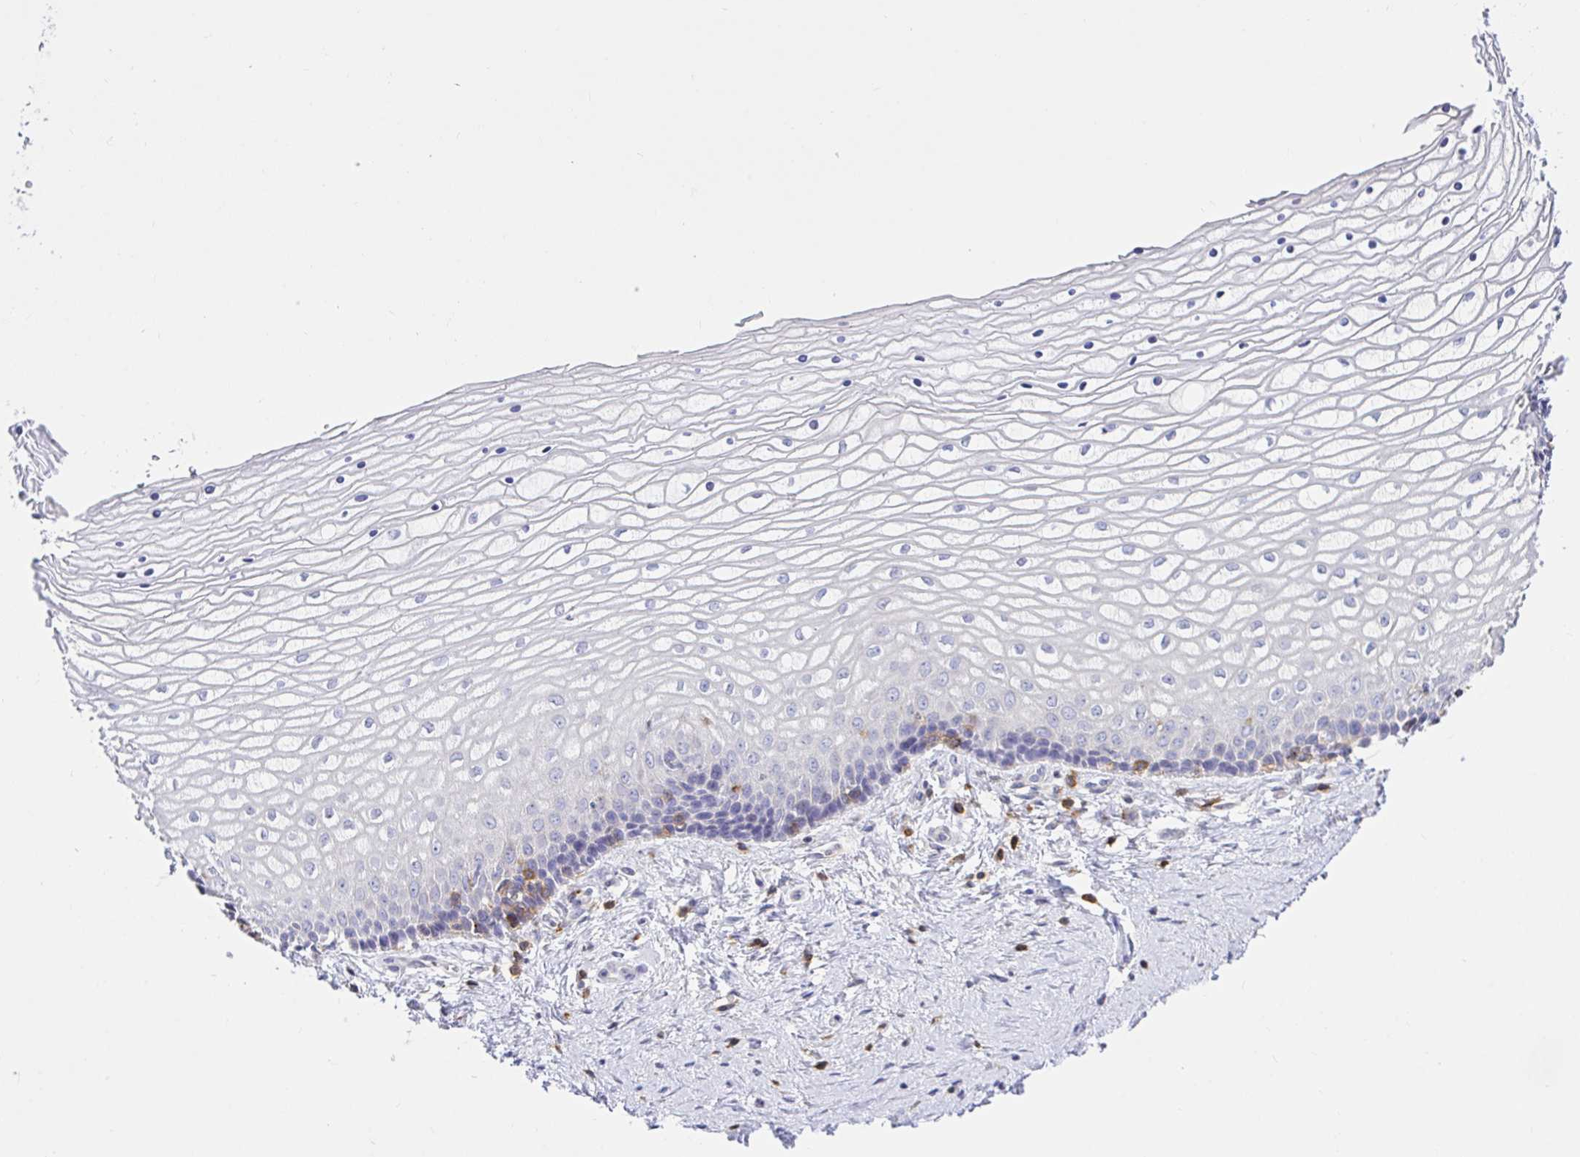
{"staining": {"intensity": "weak", "quantity": "<25%", "location": "cytoplasmic/membranous"}, "tissue": "vagina", "cell_type": "Squamous epithelial cells", "image_type": "normal", "snomed": [{"axis": "morphology", "description": "Normal tissue, NOS"}, {"axis": "topography", "description": "Vagina"}], "caption": "Photomicrograph shows no significant protein expression in squamous epithelial cells of normal vagina.", "gene": "SKAP1", "patient": {"sex": "female", "age": 45}}